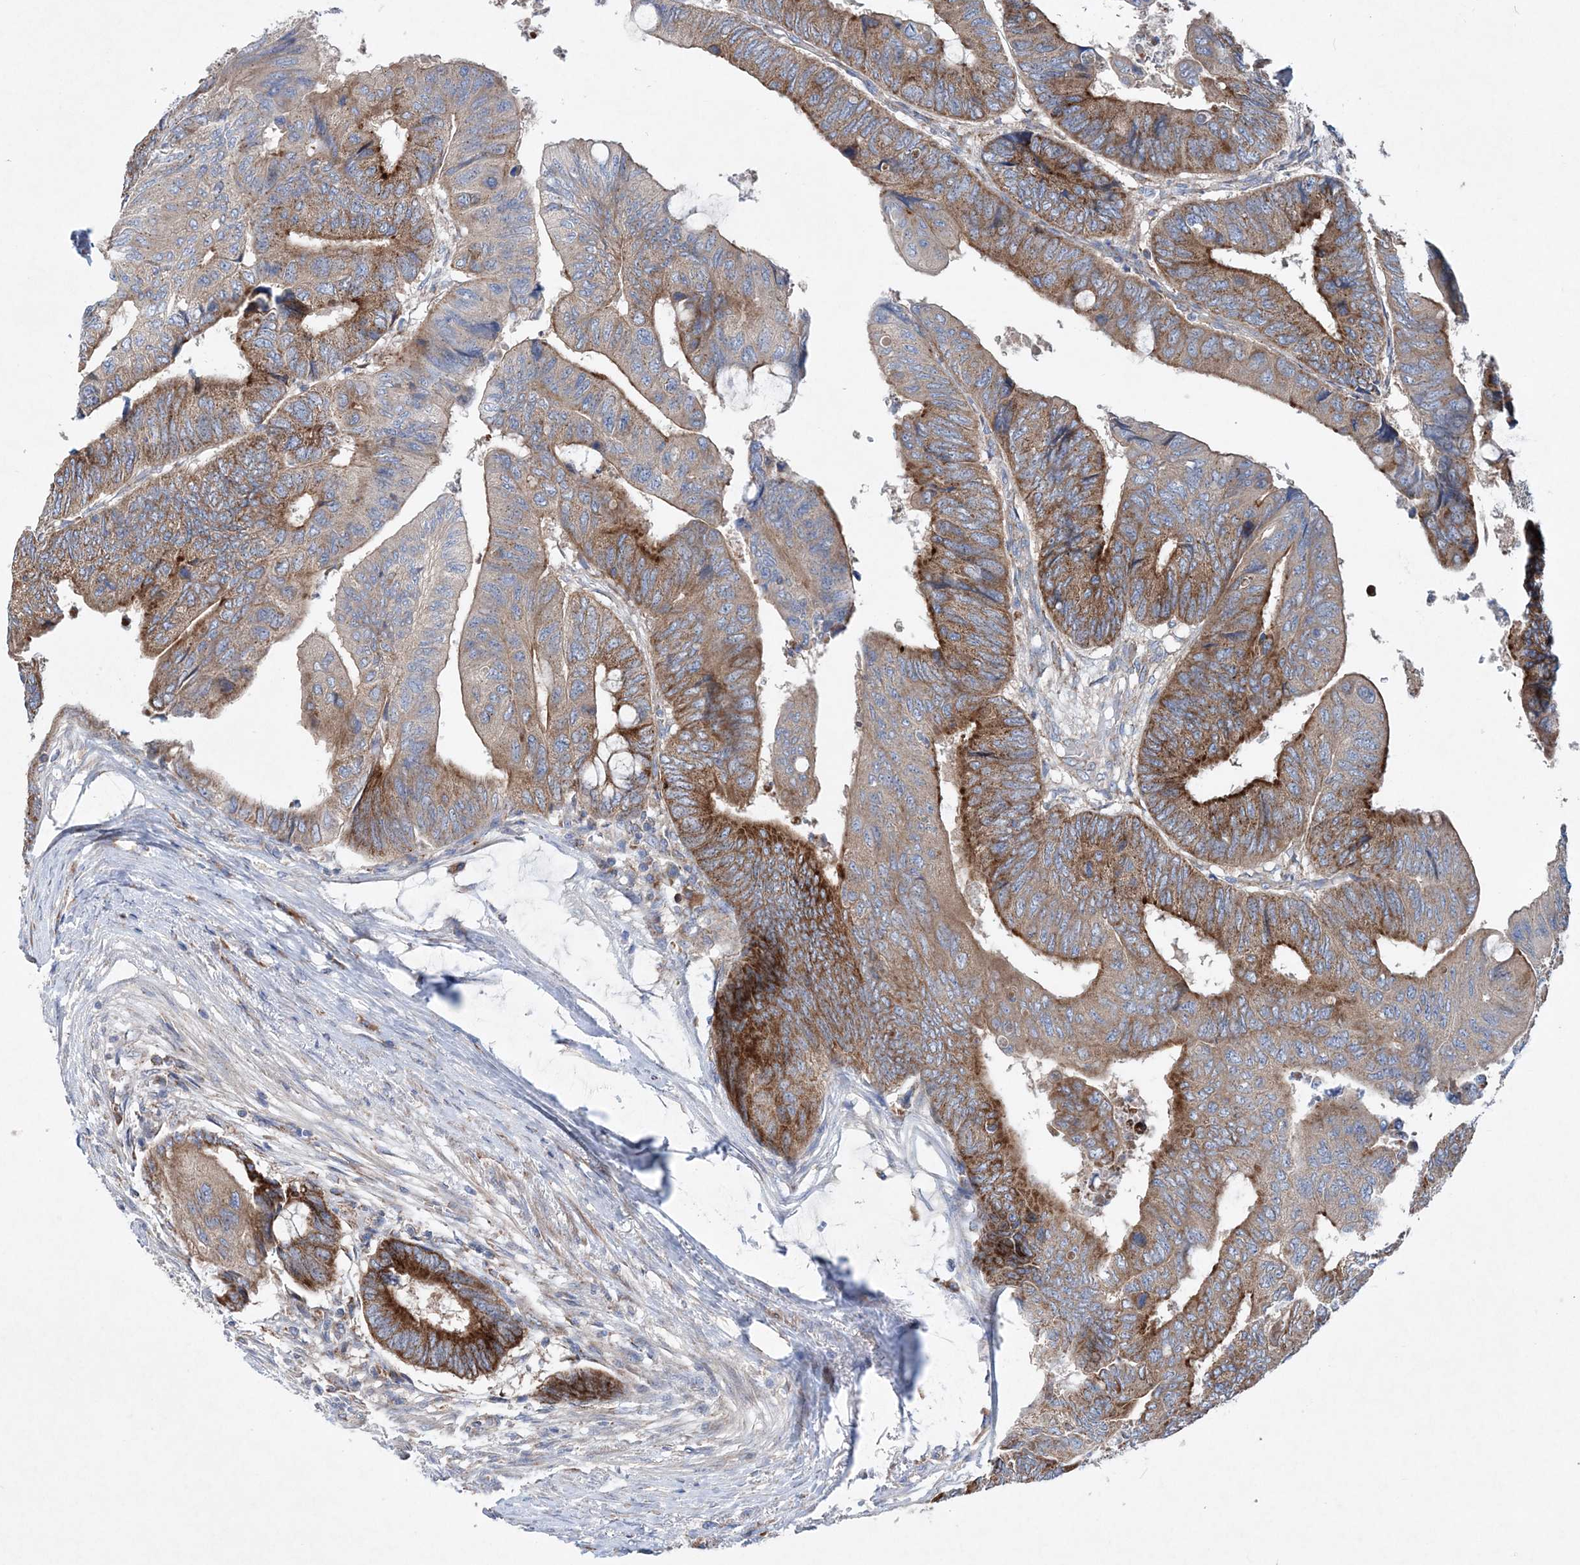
{"staining": {"intensity": "moderate", "quantity": ">75%", "location": "cytoplasmic/membranous"}, "tissue": "colorectal cancer", "cell_type": "Tumor cells", "image_type": "cancer", "snomed": [{"axis": "morphology", "description": "Normal tissue, NOS"}, {"axis": "morphology", "description": "Adenocarcinoma, NOS"}, {"axis": "topography", "description": "Rectum"}, {"axis": "topography", "description": "Peripheral nerve tissue"}], "caption": "Immunohistochemistry image of colorectal cancer stained for a protein (brown), which displays medium levels of moderate cytoplasmic/membranous expression in approximately >75% of tumor cells.", "gene": "NGLY1", "patient": {"sex": "male", "age": 92}}